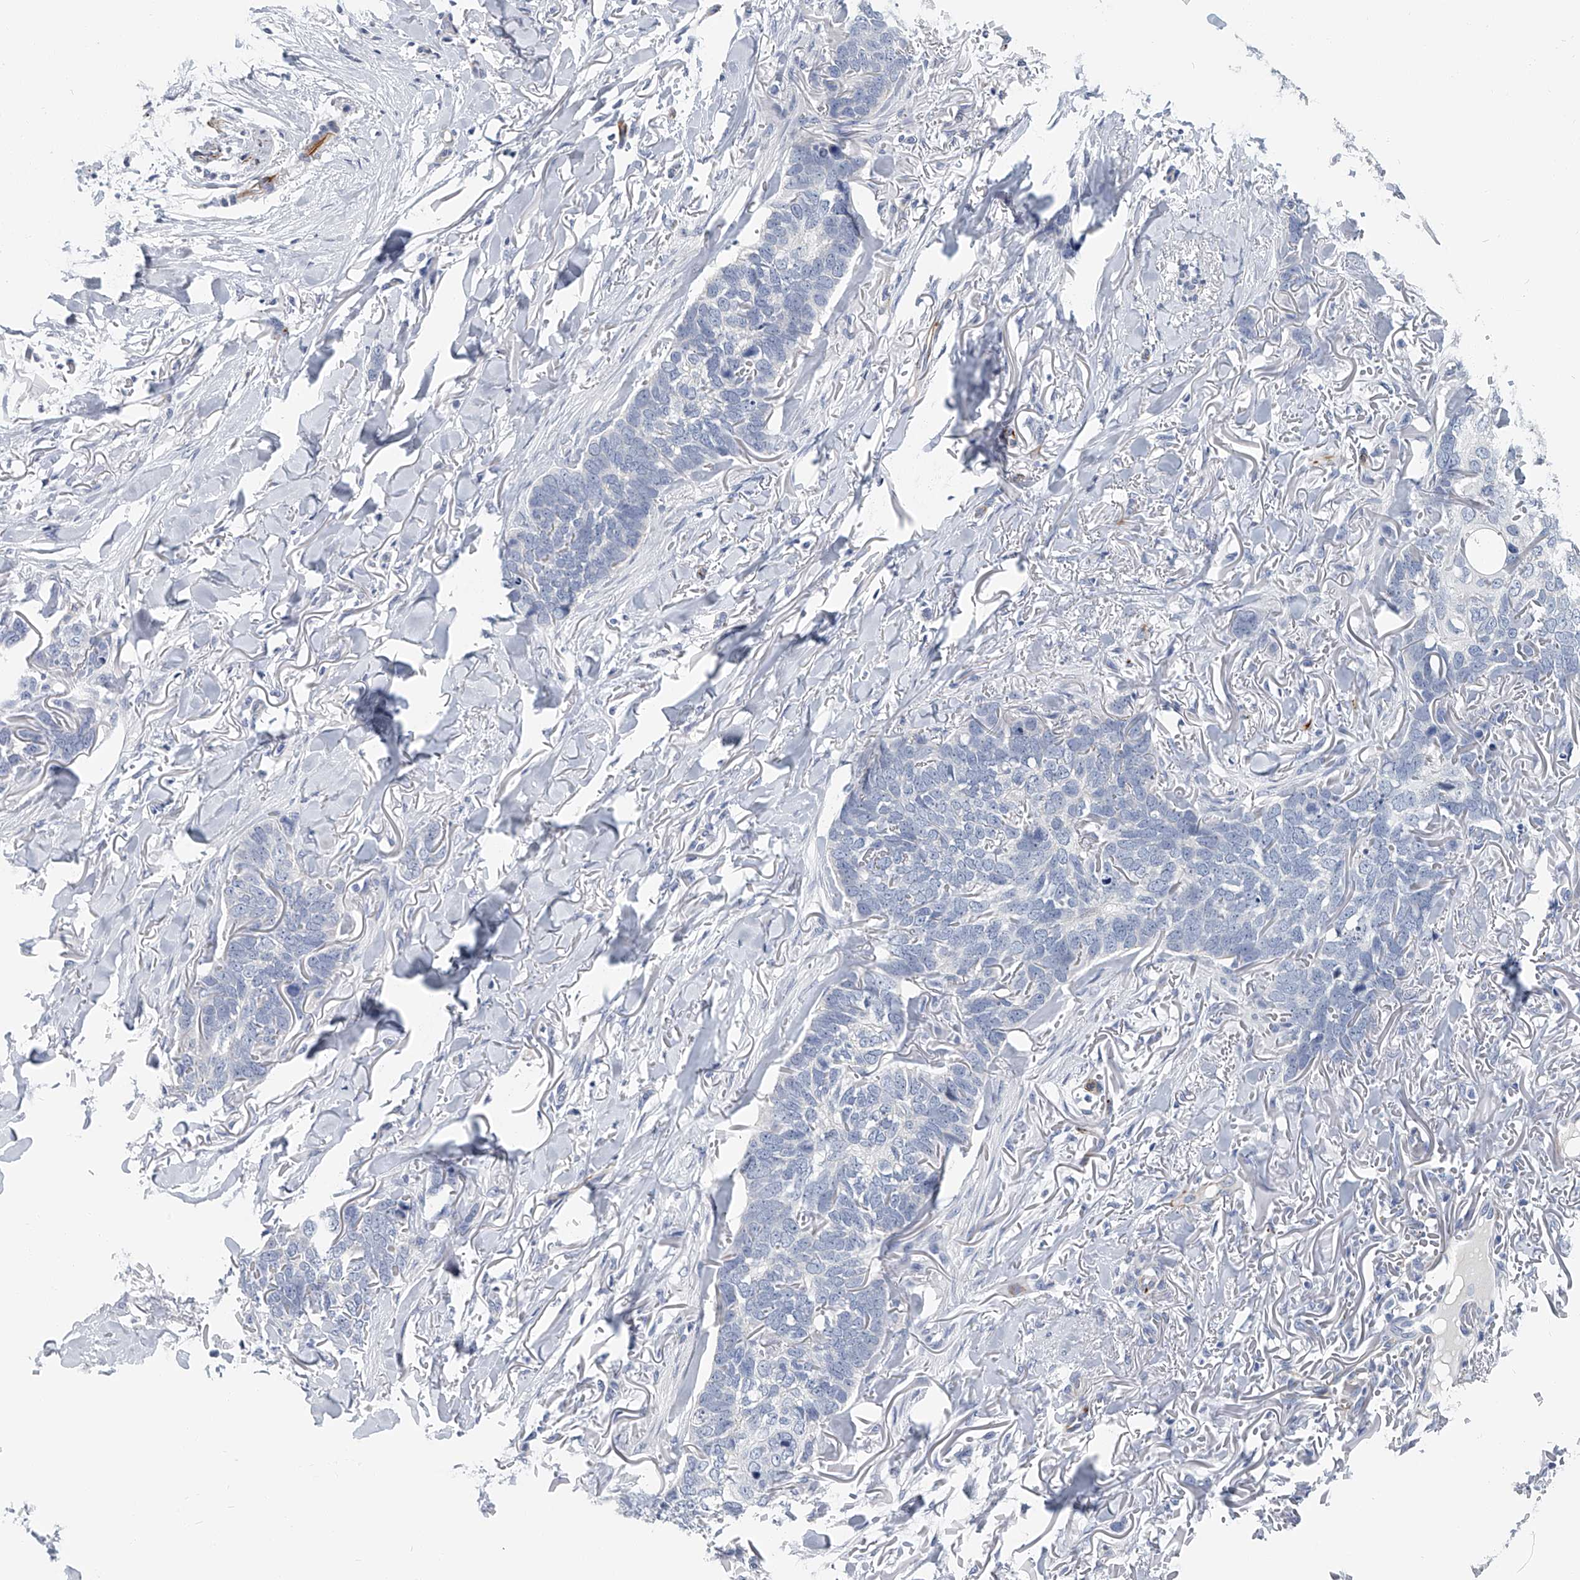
{"staining": {"intensity": "negative", "quantity": "none", "location": "none"}, "tissue": "skin cancer", "cell_type": "Tumor cells", "image_type": "cancer", "snomed": [{"axis": "morphology", "description": "Normal tissue, NOS"}, {"axis": "morphology", "description": "Basal cell carcinoma"}, {"axis": "topography", "description": "Skin"}], "caption": "Immunohistochemistry (IHC) histopathology image of human skin cancer (basal cell carcinoma) stained for a protein (brown), which reveals no expression in tumor cells. (DAB (3,3'-diaminobenzidine) IHC visualized using brightfield microscopy, high magnification).", "gene": "KIRREL1", "patient": {"sex": "male", "age": 77}}